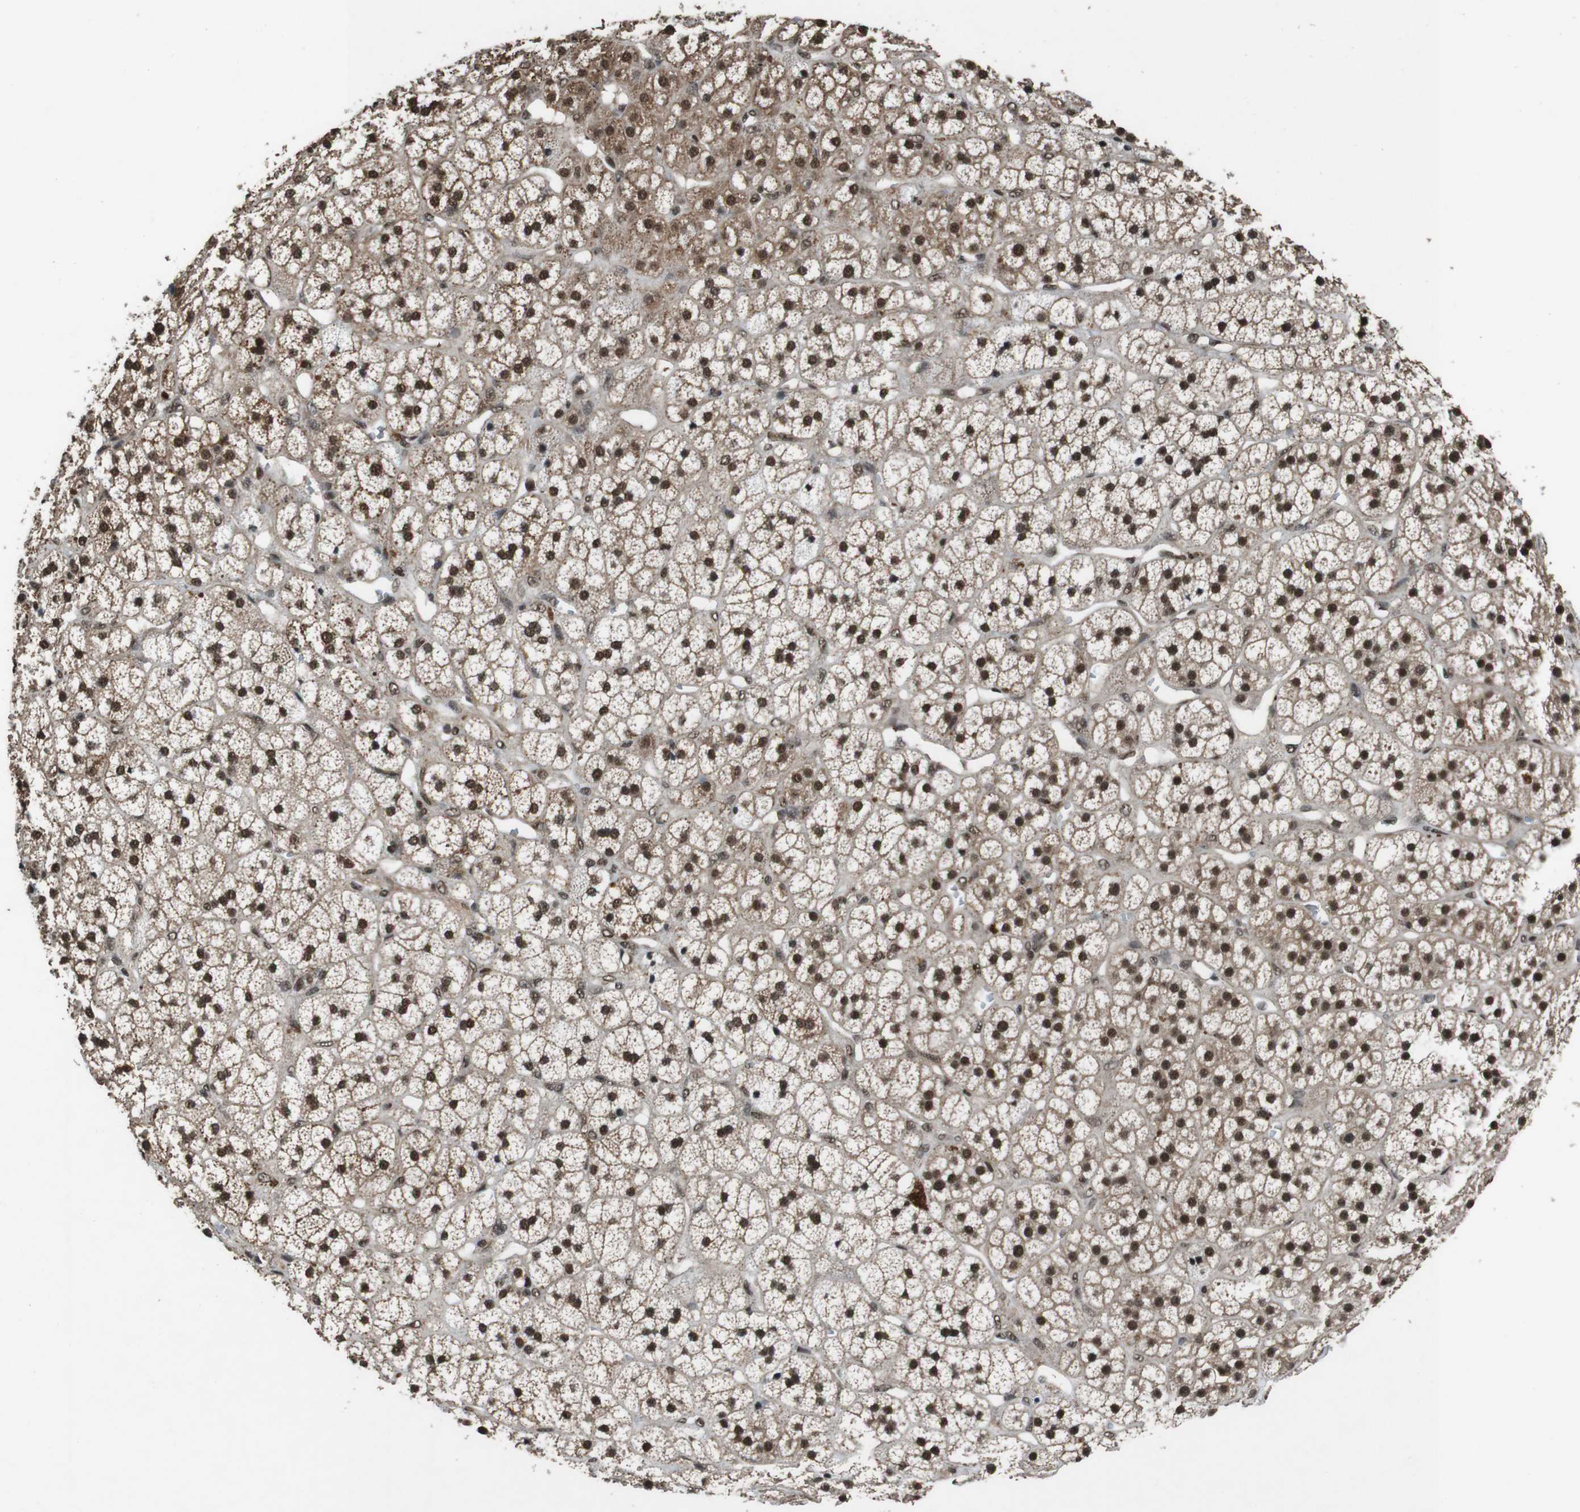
{"staining": {"intensity": "strong", "quantity": ">75%", "location": "cytoplasmic/membranous,nuclear"}, "tissue": "adrenal gland", "cell_type": "Glandular cells", "image_type": "normal", "snomed": [{"axis": "morphology", "description": "Normal tissue, NOS"}, {"axis": "topography", "description": "Adrenal gland"}], "caption": "Adrenal gland stained with immunohistochemistry exhibits strong cytoplasmic/membranous,nuclear positivity in approximately >75% of glandular cells. The protein is shown in brown color, while the nuclei are stained blue.", "gene": "NR4A2", "patient": {"sex": "male", "age": 56}}